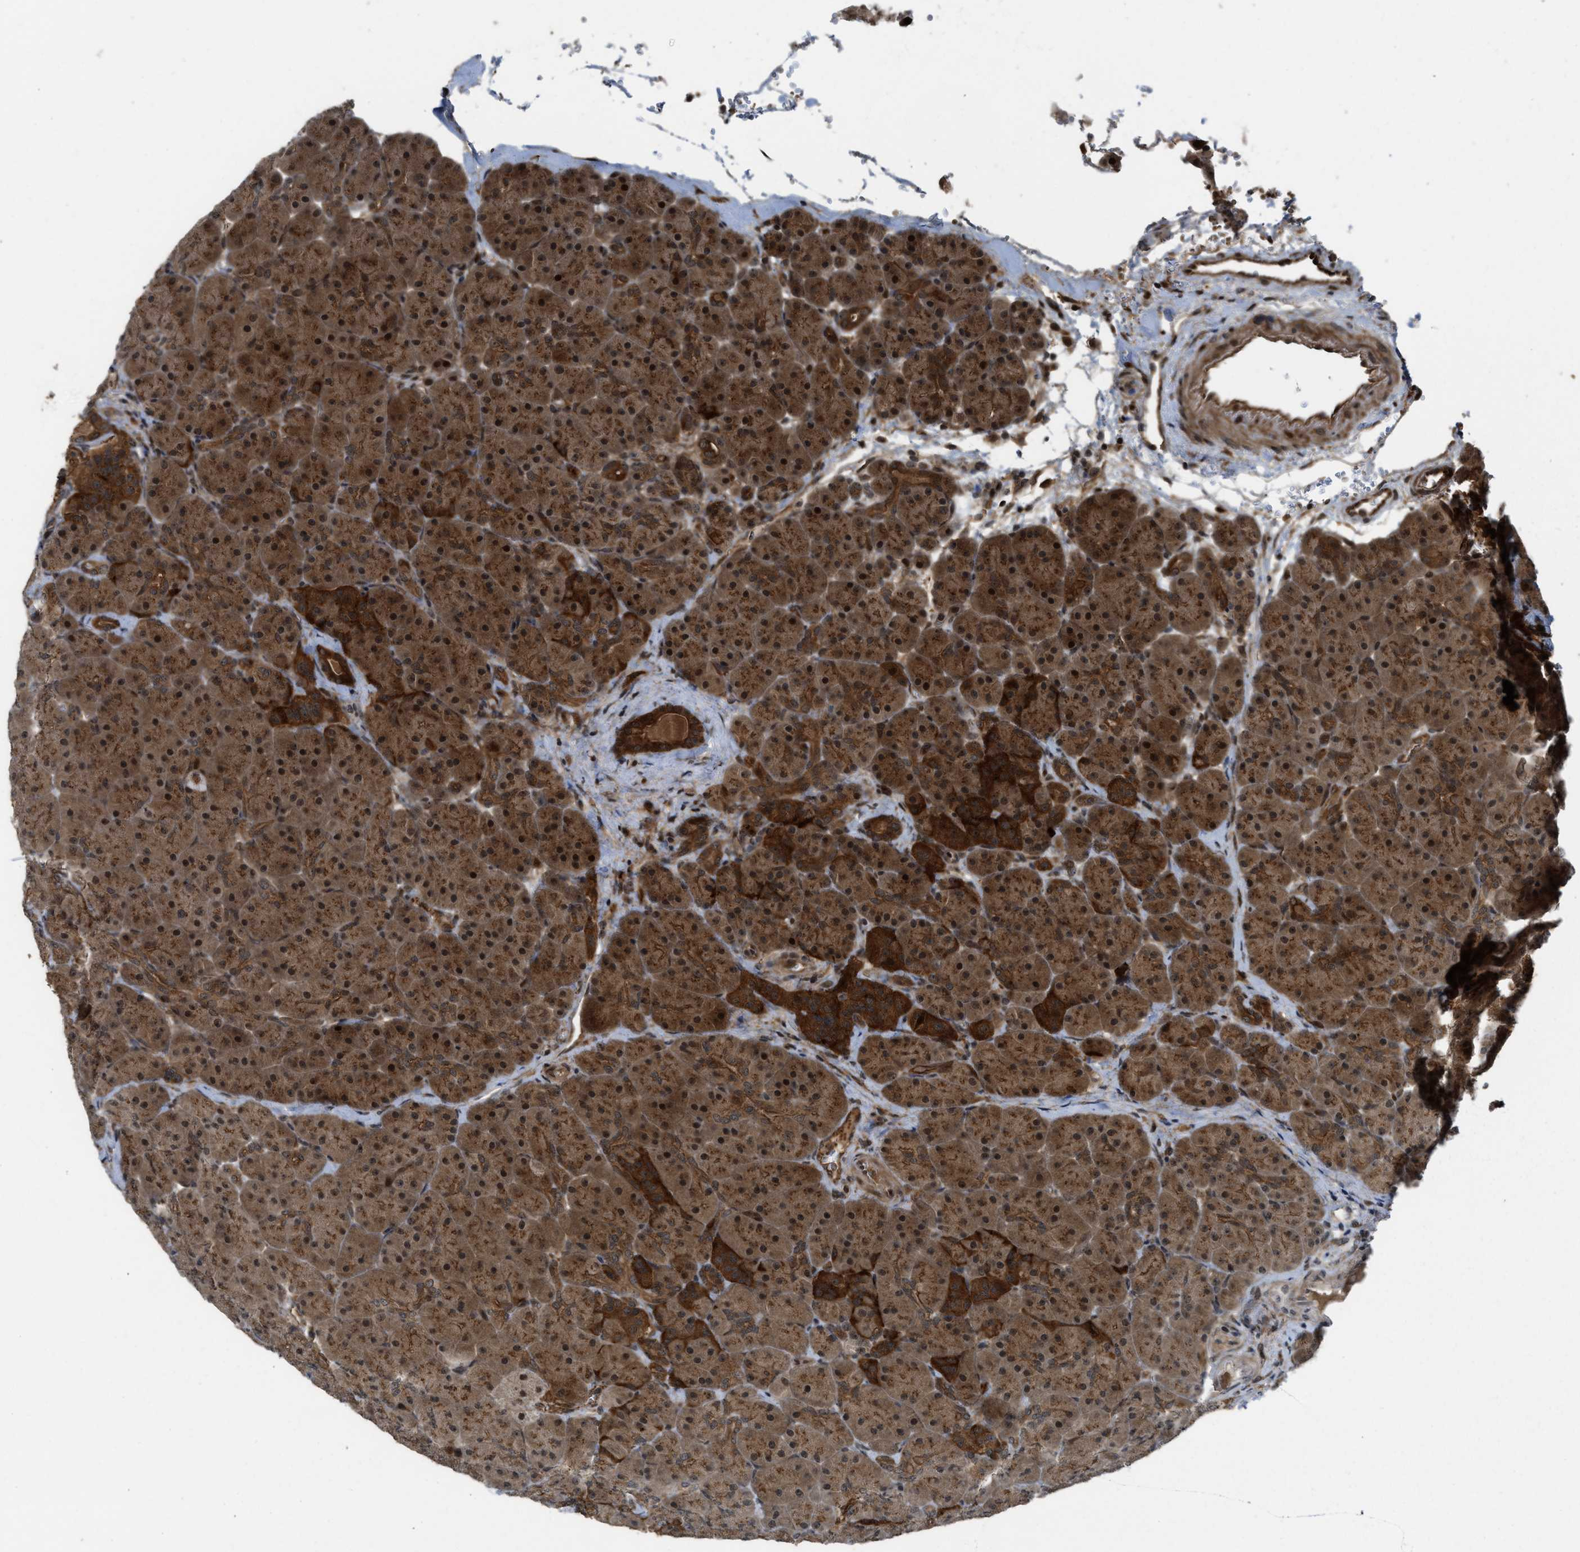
{"staining": {"intensity": "strong", "quantity": ">75%", "location": "cytoplasmic/membranous,nuclear"}, "tissue": "pancreas", "cell_type": "Exocrine glandular cells", "image_type": "normal", "snomed": [{"axis": "morphology", "description": "Normal tissue, NOS"}, {"axis": "topography", "description": "Pancreas"}], "caption": "Immunohistochemical staining of unremarkable pancreas displays >75% levels of strong cytoplasmic/membranous,nuclear protein expression in approximately >75% of exocrine glandular cells. (Brightfield microscopy of DAB IHC at high magnification).", "gene": "DNAJC28", "patient": {"sex": "male", "age": 66}}